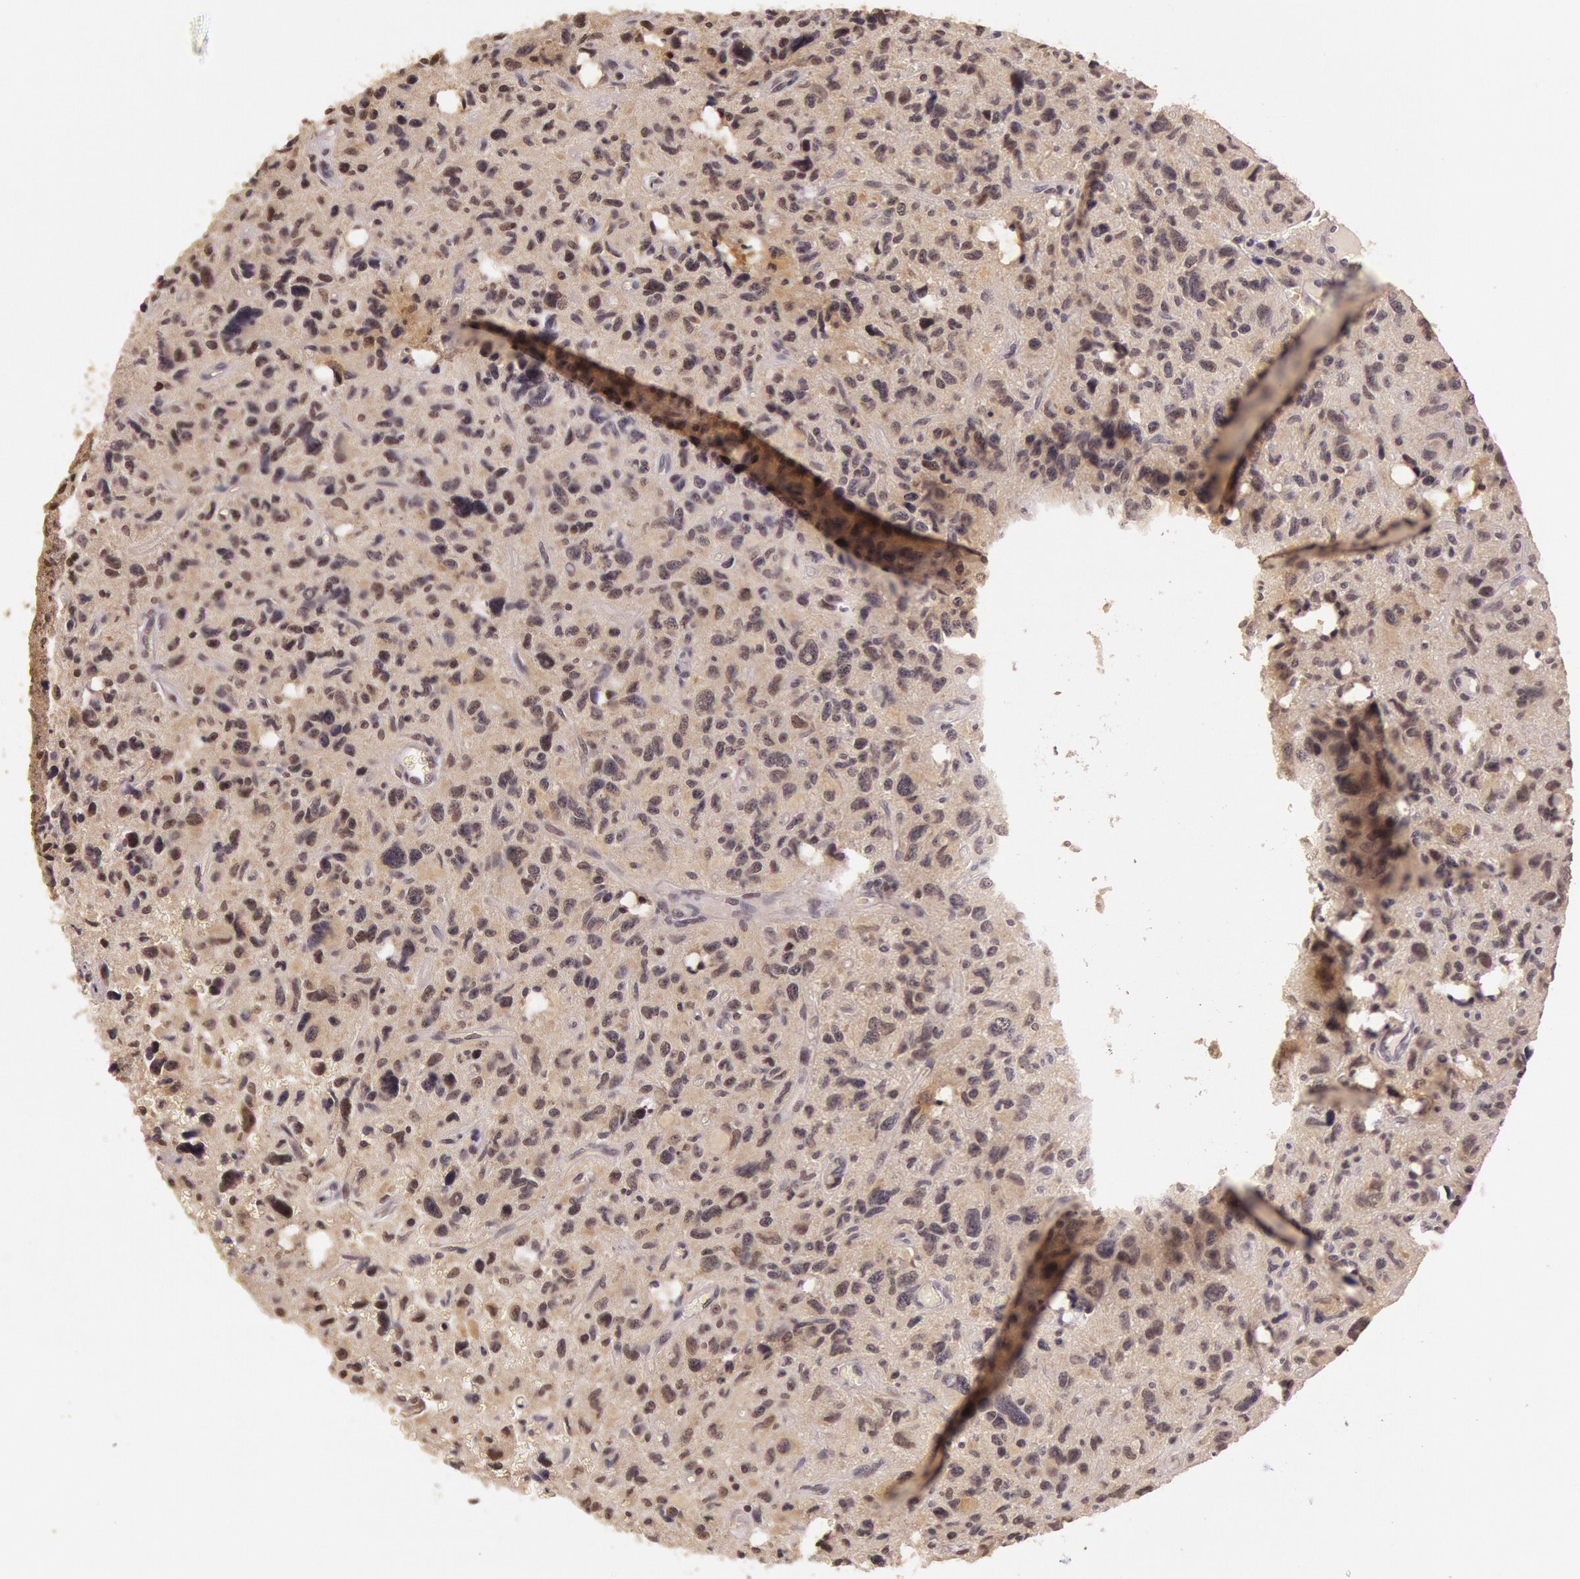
{"staining": {"intensity": "moderate", "quantity": "25%-75%", "location": "cytoplasmic/membranous"}, "tissue": "glioma", "cell_type": "Tumor cells", "image_type": "cancer", "snomed": [{"axis": "morphology", "description": "Glioma, malignant, High grade"}, {"axis": "topography", "description": "Brain"}], "caption": "This is a photomicrograph of immunohistochemistry (IHC) staining of glioma, which shows moderate staining in the cytoplasmic/membranous of tumor cells.", "gene": "RTL10", "patient": {"sex": "female", "age": 60}}